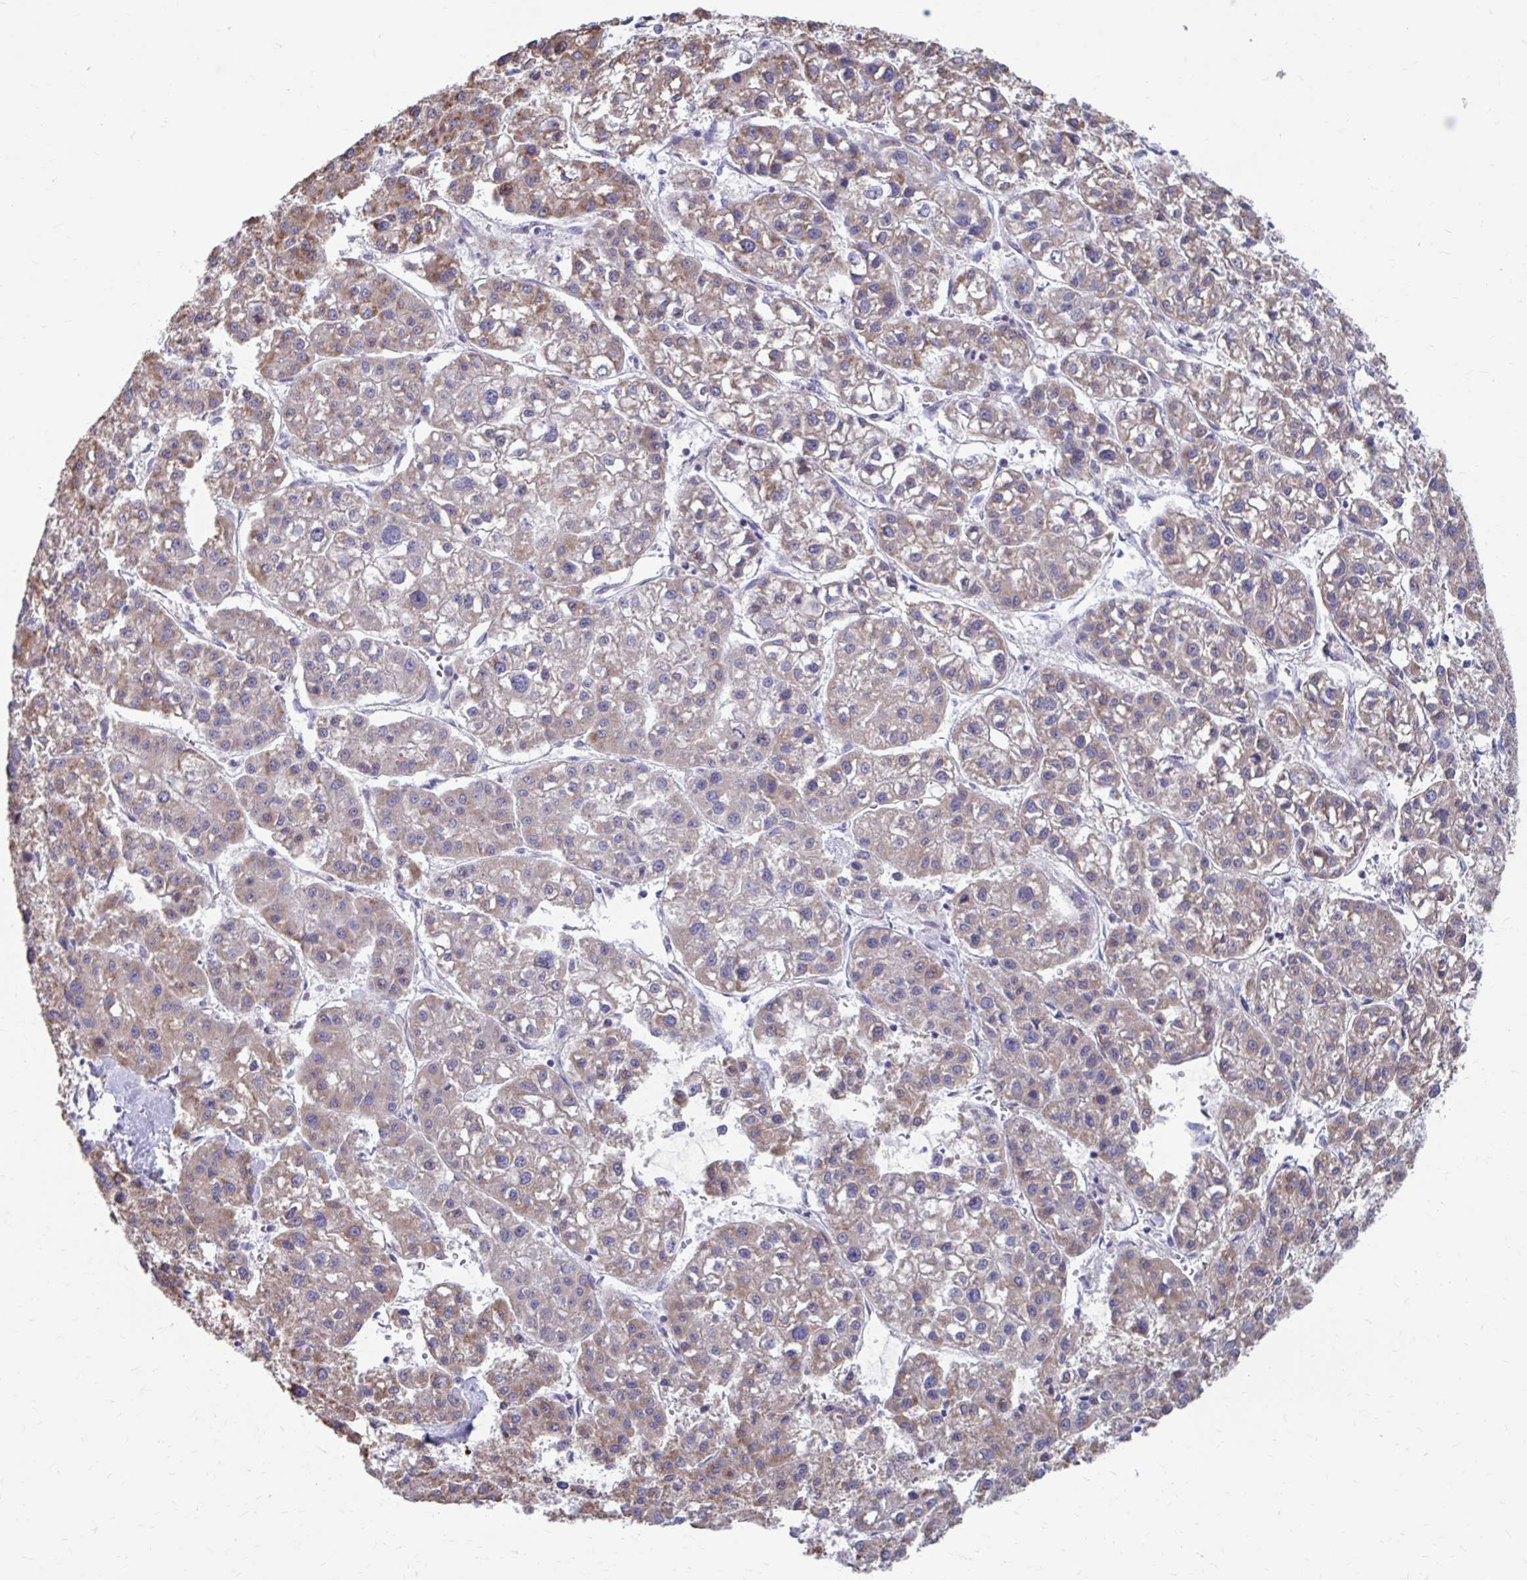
{"staining": {"intensity": "moderate", "quantity": "25%-75%", "location": "cytoplasmic/membranous"}, "tissue": "liver cancer", "cell_type": "Tumor cells", "image_type": "cancer", "snomed": [{"axis": "morphology", "description": "Carcinoma, Hepatocellular, NOS"}, {"axis": "topography", "description": "Liver"}], "caption": "A high-resolution micrograph shows IHC staining of hepatocellular carcinoma (liver), which shows moderate cytoplasmic/membranous expression in approximately 25%-75% of tumor cells.", "gene": "FKBP2", "patient": {"sex": "male", "age": 73}}